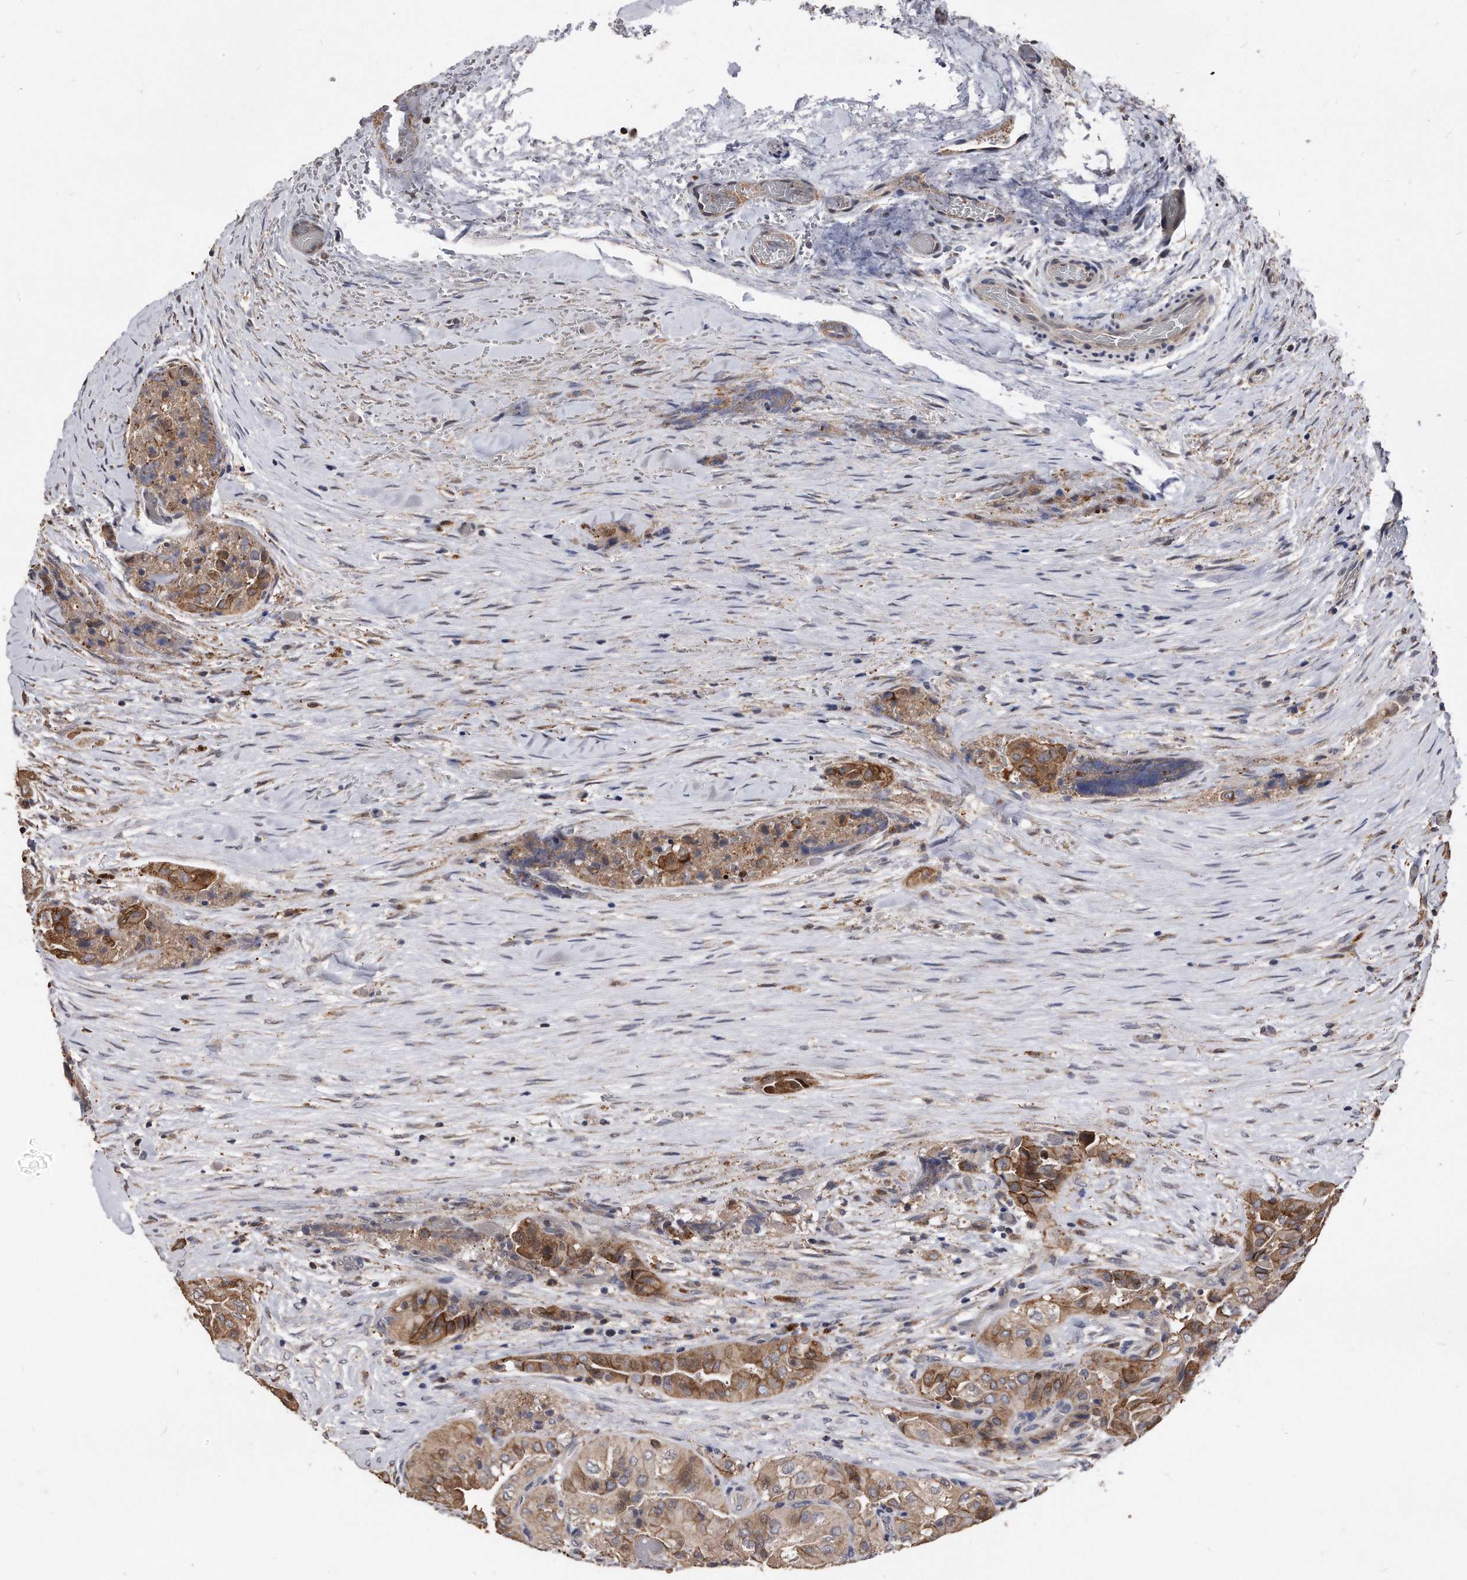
{"staining": {"intensity": "moderate", "quantity": "25%-75%", "location": "cytoplasmic/membranous"}, "tissue": "thyroid cancer", "cell_type": "Tumor cells", "image_type": "cancer", "snomed": [{"axis": "morphology", "description": "Papillary adenocarcinoma, NOS"}, {"axis": "topography", "description": "Thyroid gland"}], "caption": "Human papillary adenocarcinoma (thyroid) stained with a brown dye displays moderate cytoplasmic/membranous positive staining in approximately 25%-75% of tumor cells.", "gene": "IL20RA", "patient": {"sex": "female", "age": 59}}